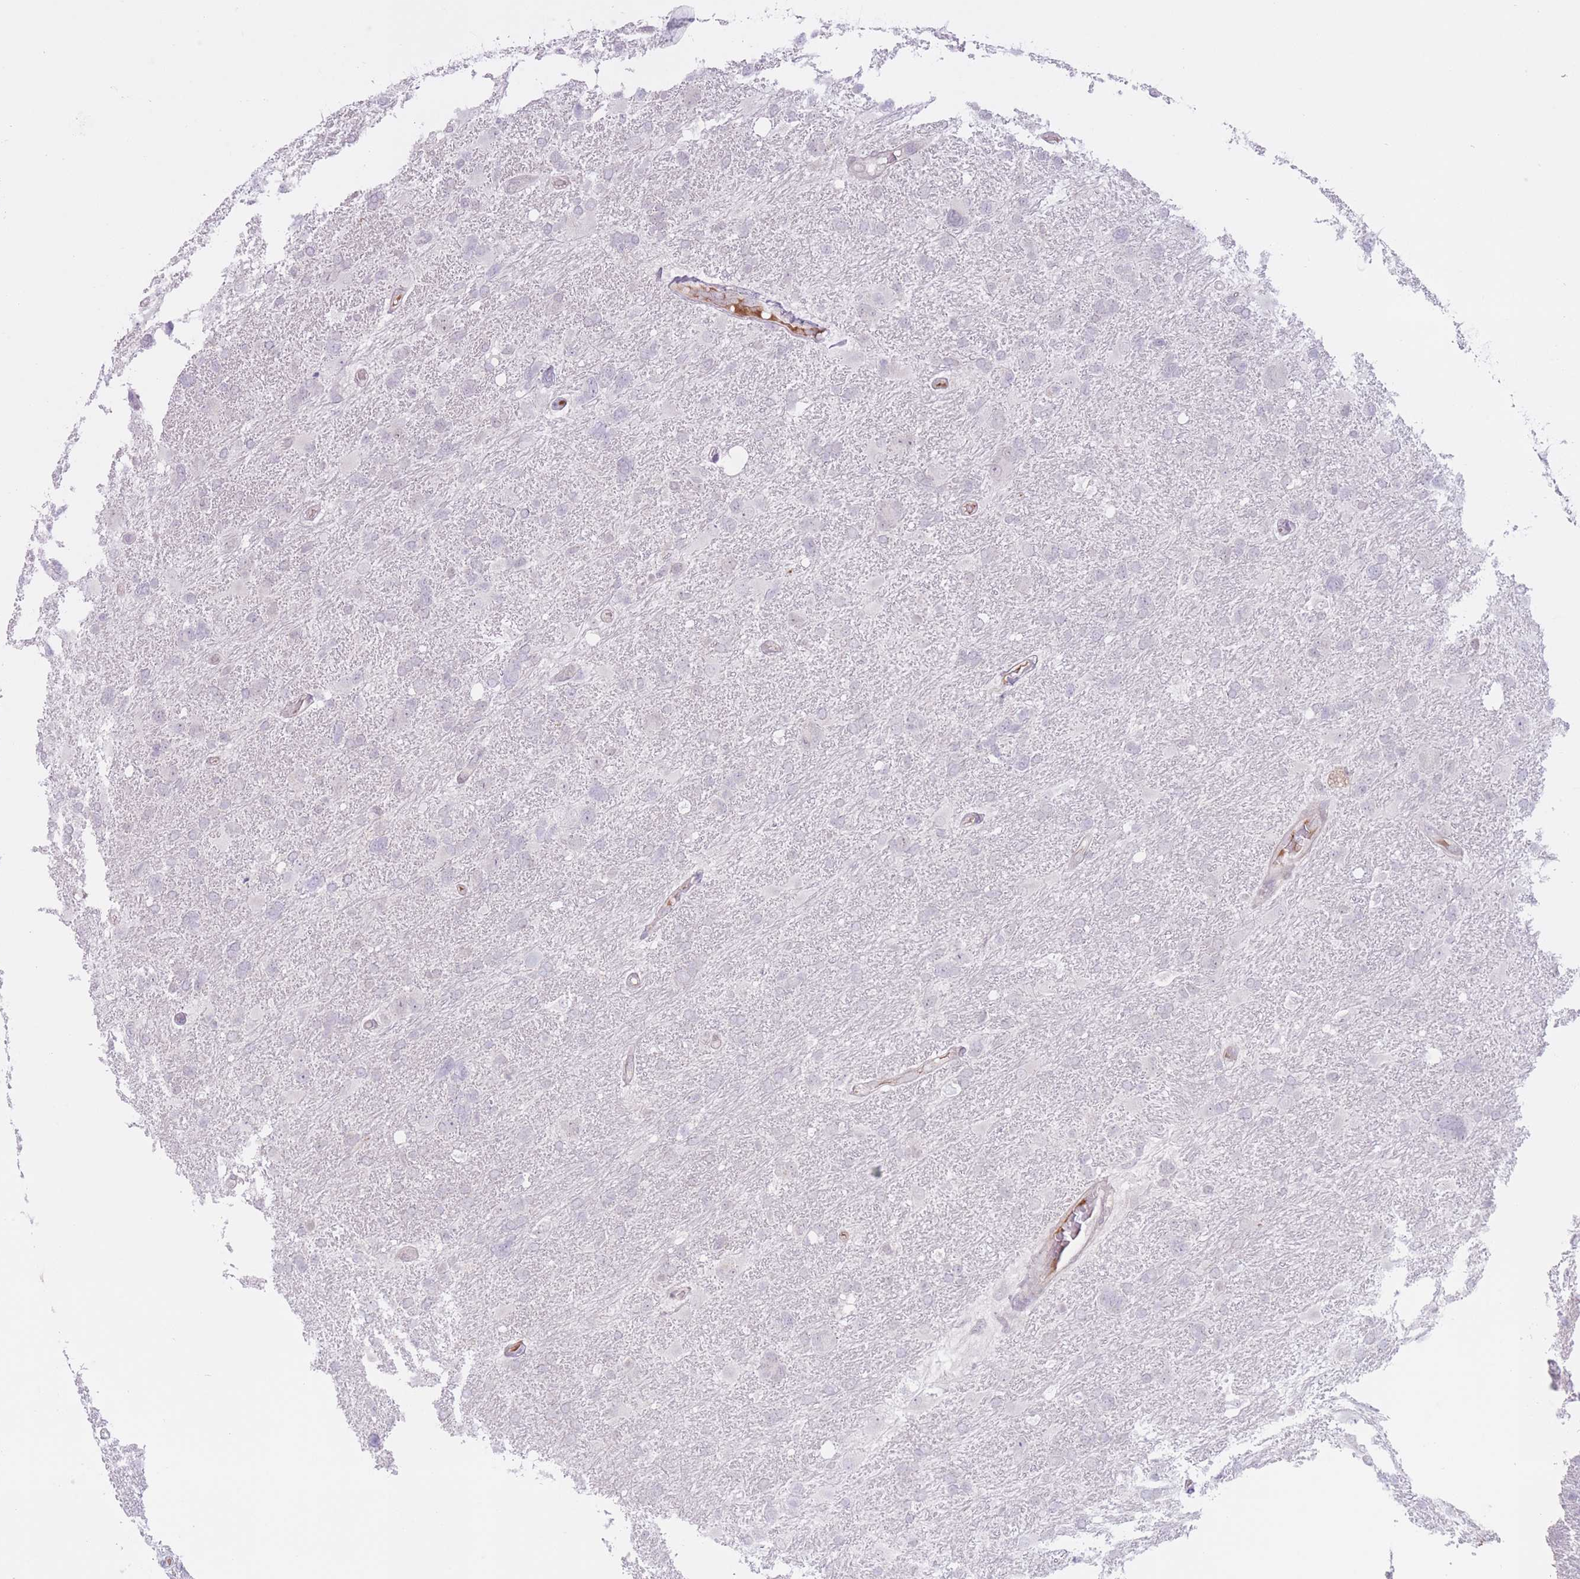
{"staining": {"intensity": "negative", "quantity": "none", "location": "none"}, "tissue": "glioma", "cell_type": "Tumor cells", "image_type": "cancer", "snomed": [{"axis": "morphology", "description": "Glioma, malignant, High grade"}, {"axis": "topography", "description": "Brain"}], "caption": "Immunohistochemical staining of human high-grade glioma (malignant) displays no significant expression in tumor cells. (Brightfield microscopy of DAB (3,3'-diaminobenzidine) immunohistochemistry at high magnification).", "gene": "ARPIN", "patient": {"sex": "male", "age": 61}}